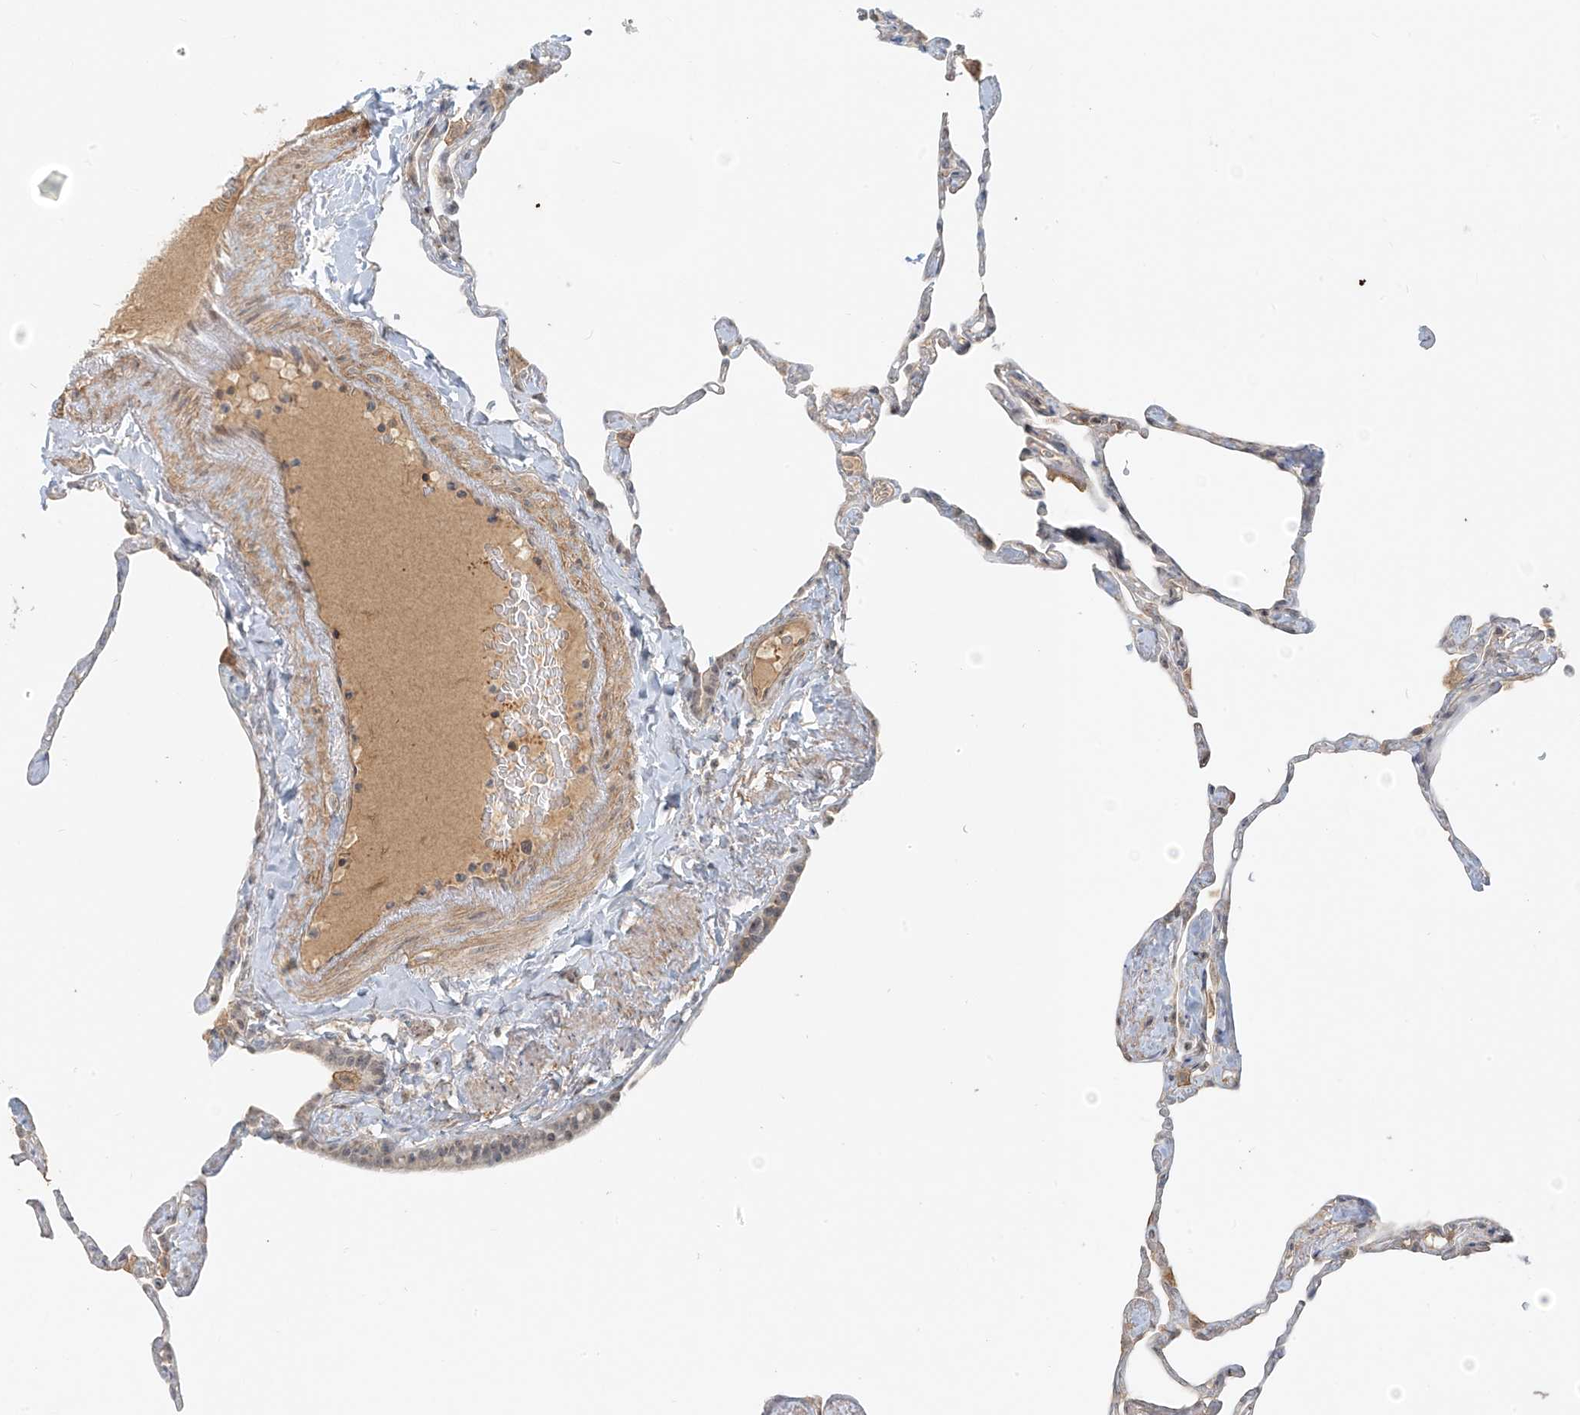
{"staining": {"intensity": "weak", "quantity": "<25%", "location": "cytoplasmic/membranous"}, "tissue": "lung", "cell_type": "Alveolar cells", "image_type": "normal", "snomed": [{"axis": "morphology", "description": "Normal tissue, NOS"}, {"axis": "topography", "description": "Lung"}], "caption": "This is a photomicrograph of immunohistochemistry staining of normal lung, which shows no staining in alveolar cells.", "gene": "ABCD1", "patient": {"sex": "male", "age": 65}}